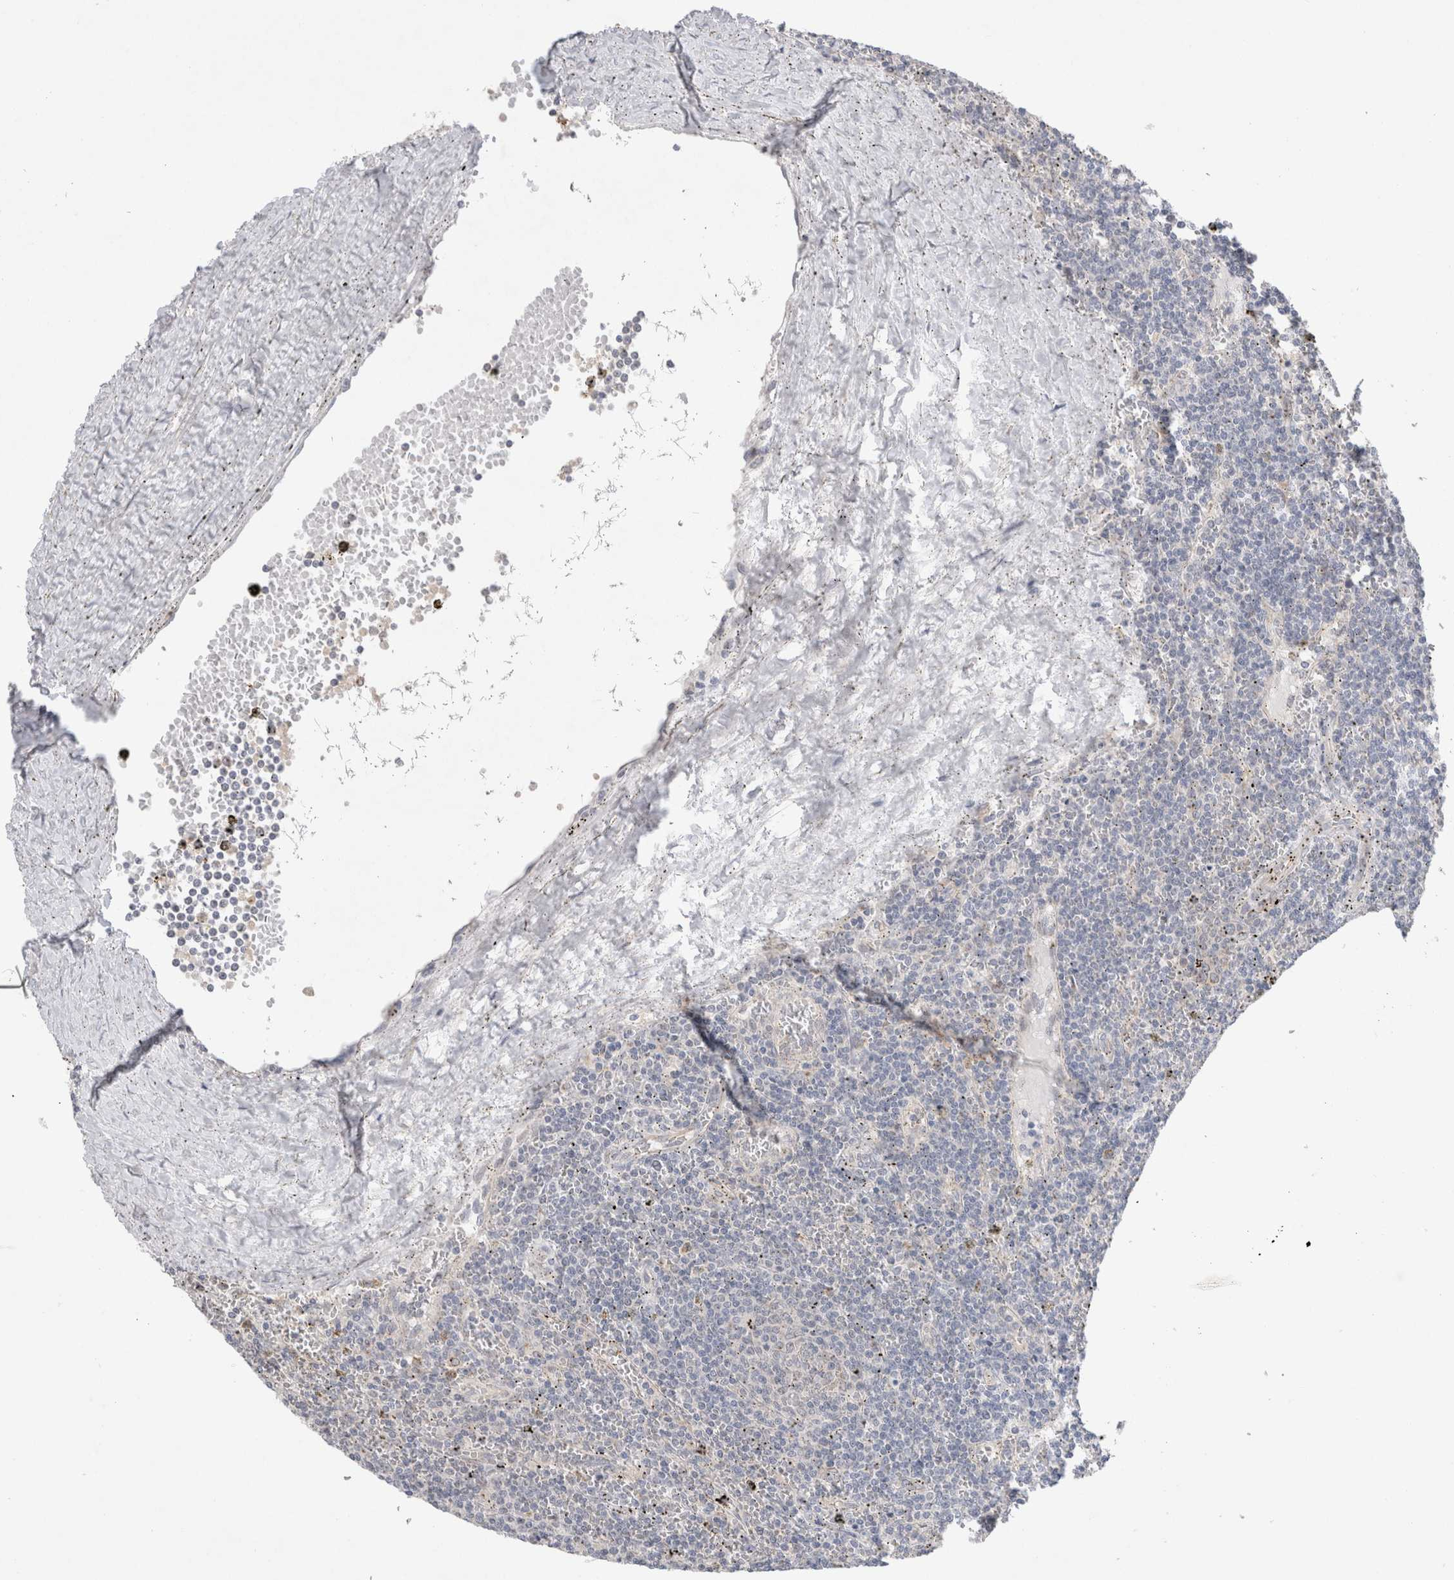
{"staining": {"intensity": "negative", "quantity": "none", "location": "none"}, "tissue": "lymphoma", "cell_type": "Tumor cells", "image_type": "cancer", "snomed": [{"axis": "morphology", "description": "Malignant lymphoma, non-Hodgkin's type, Low grade"}, {"axis": "topography", "description": "Spleen"}], "caption": "There is no significant staining in tumor cells of lymphoma. (DAB immunohistochemistry, high magnification).", "gene": "BICD2", "patient": {"sex": "female", "age": 50}}